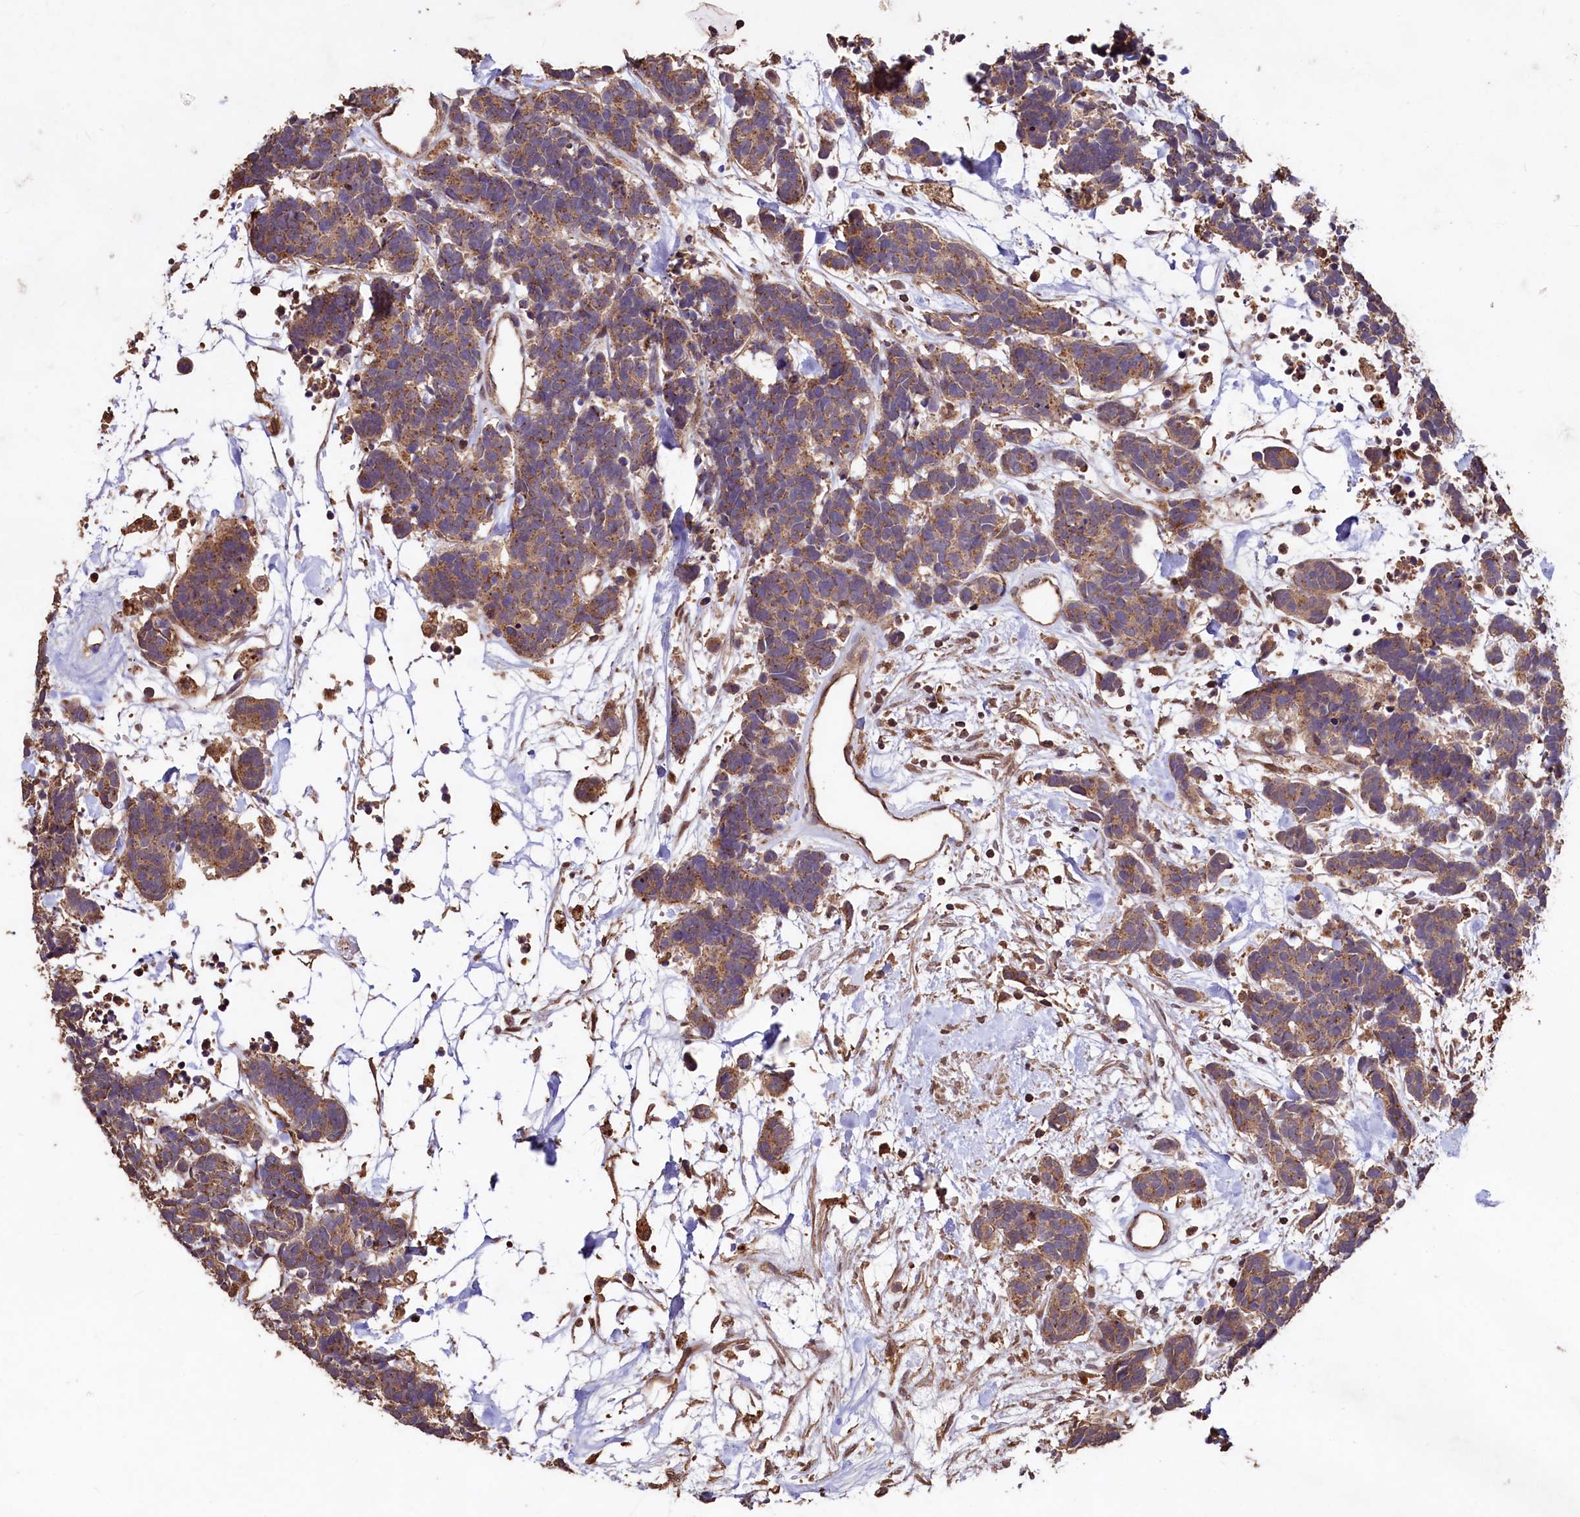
{"staining": {"intensity": "moderate", "quantity": ">75%", "location": "cytoplasmic/membranous"}, "tissue": "carcinoid", "cell_type": "Tumor cells", "image_type": "cancer", "snomed": [{"axis": "morphology", "description": "Carcinoma, NOS"}, {"axis": "morphology", "description": "Carcinoid, malignant, NOS"}, {"axis": "topography", "description": "Urinary bladder"}], "caption": "Carcinoid stained for a protein exhibits moderate cytoplasmic/membranous positivity in tumor cells. (DAB (3,3'-diaminobenzidine) IHC, brown staining for protein, blue staining for nuclei).", "gene": "TMEM98", "patient": {"sex": "male", "age": 57}}